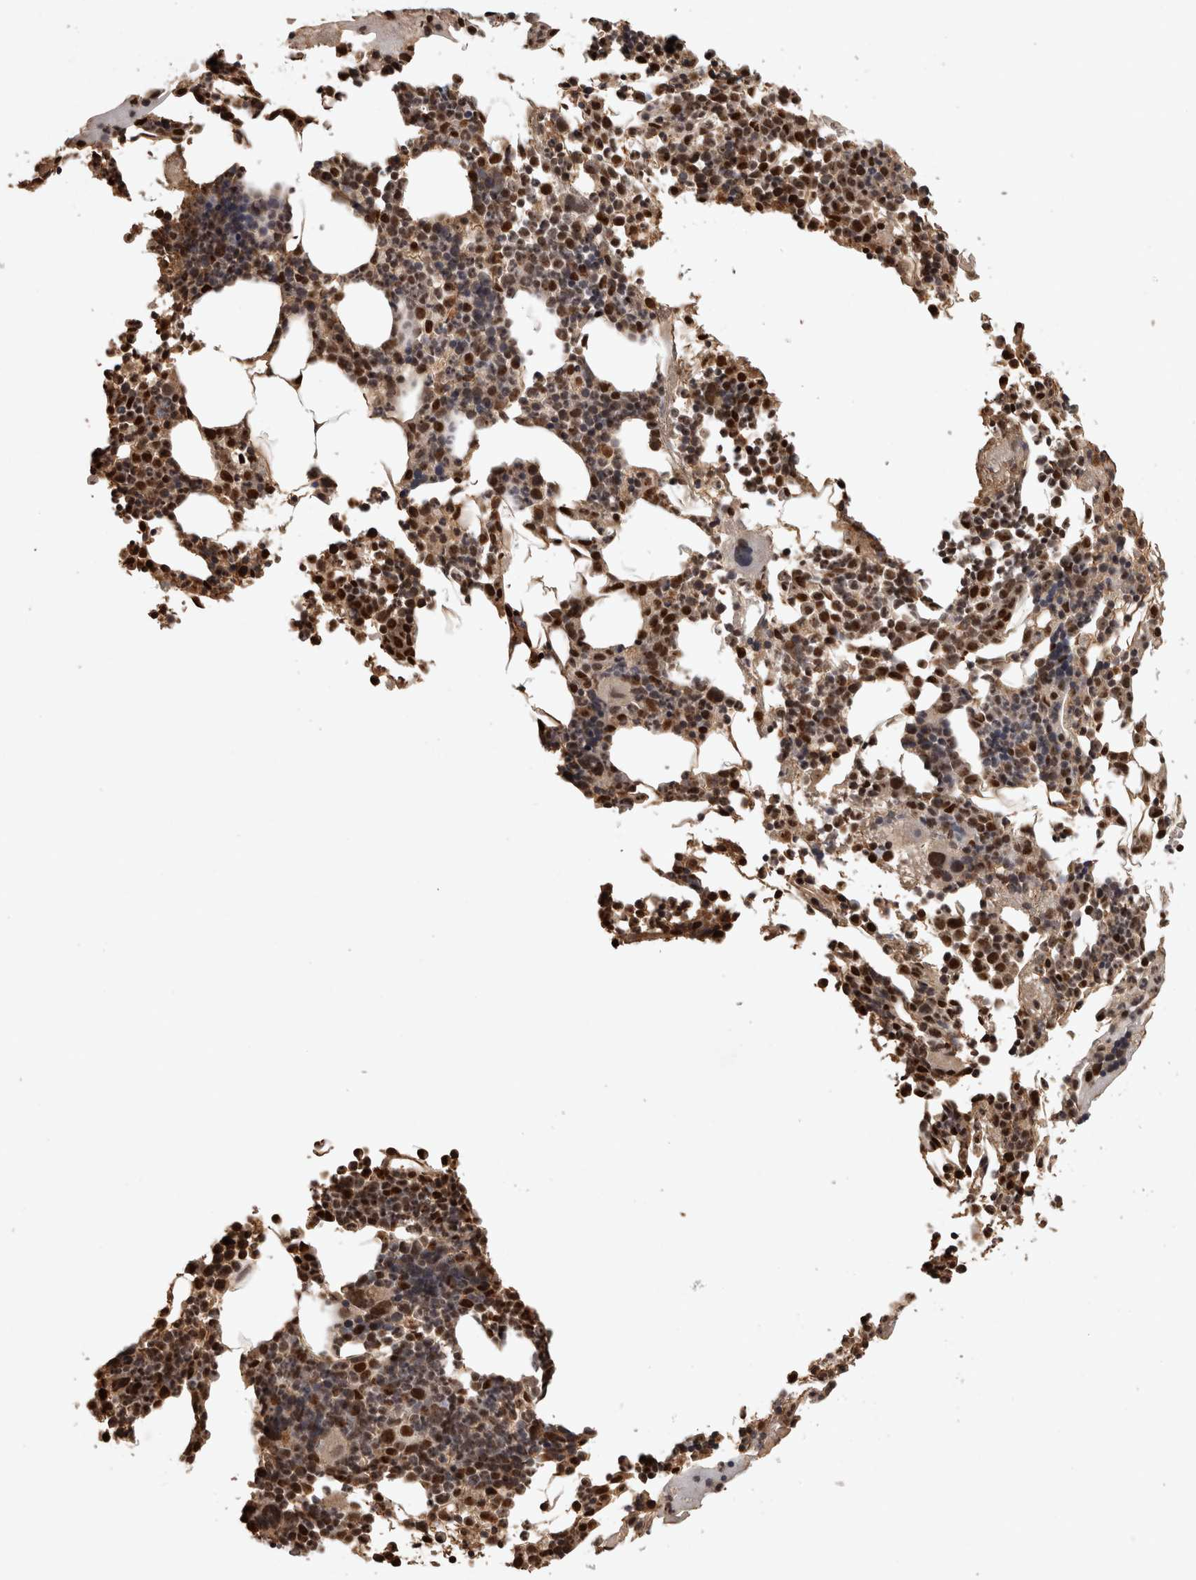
{"staining": {"intensity": "strong", "quantity": ">75%", "location": "nuclear"}, "tissue": "bone marrow", "cell_type": "Hematopoietic cells", "image_type": "normal", "snomed": [{"axis": "morphology", "description": "Normal tissue, NOS"}, {"axis": "morphology", "description": "Inflammation, NOS"}, {"axis": "topography", "description": "Bone marrow"}], "caption": "Immunohistochemistry (IHC) of normal human bone marrow reveals high levels of strong nuclear positivity in approximately >75% of hematopoietic cells.", "gene": "RAD50", "patient": {"sex": "male", "age": 68}}